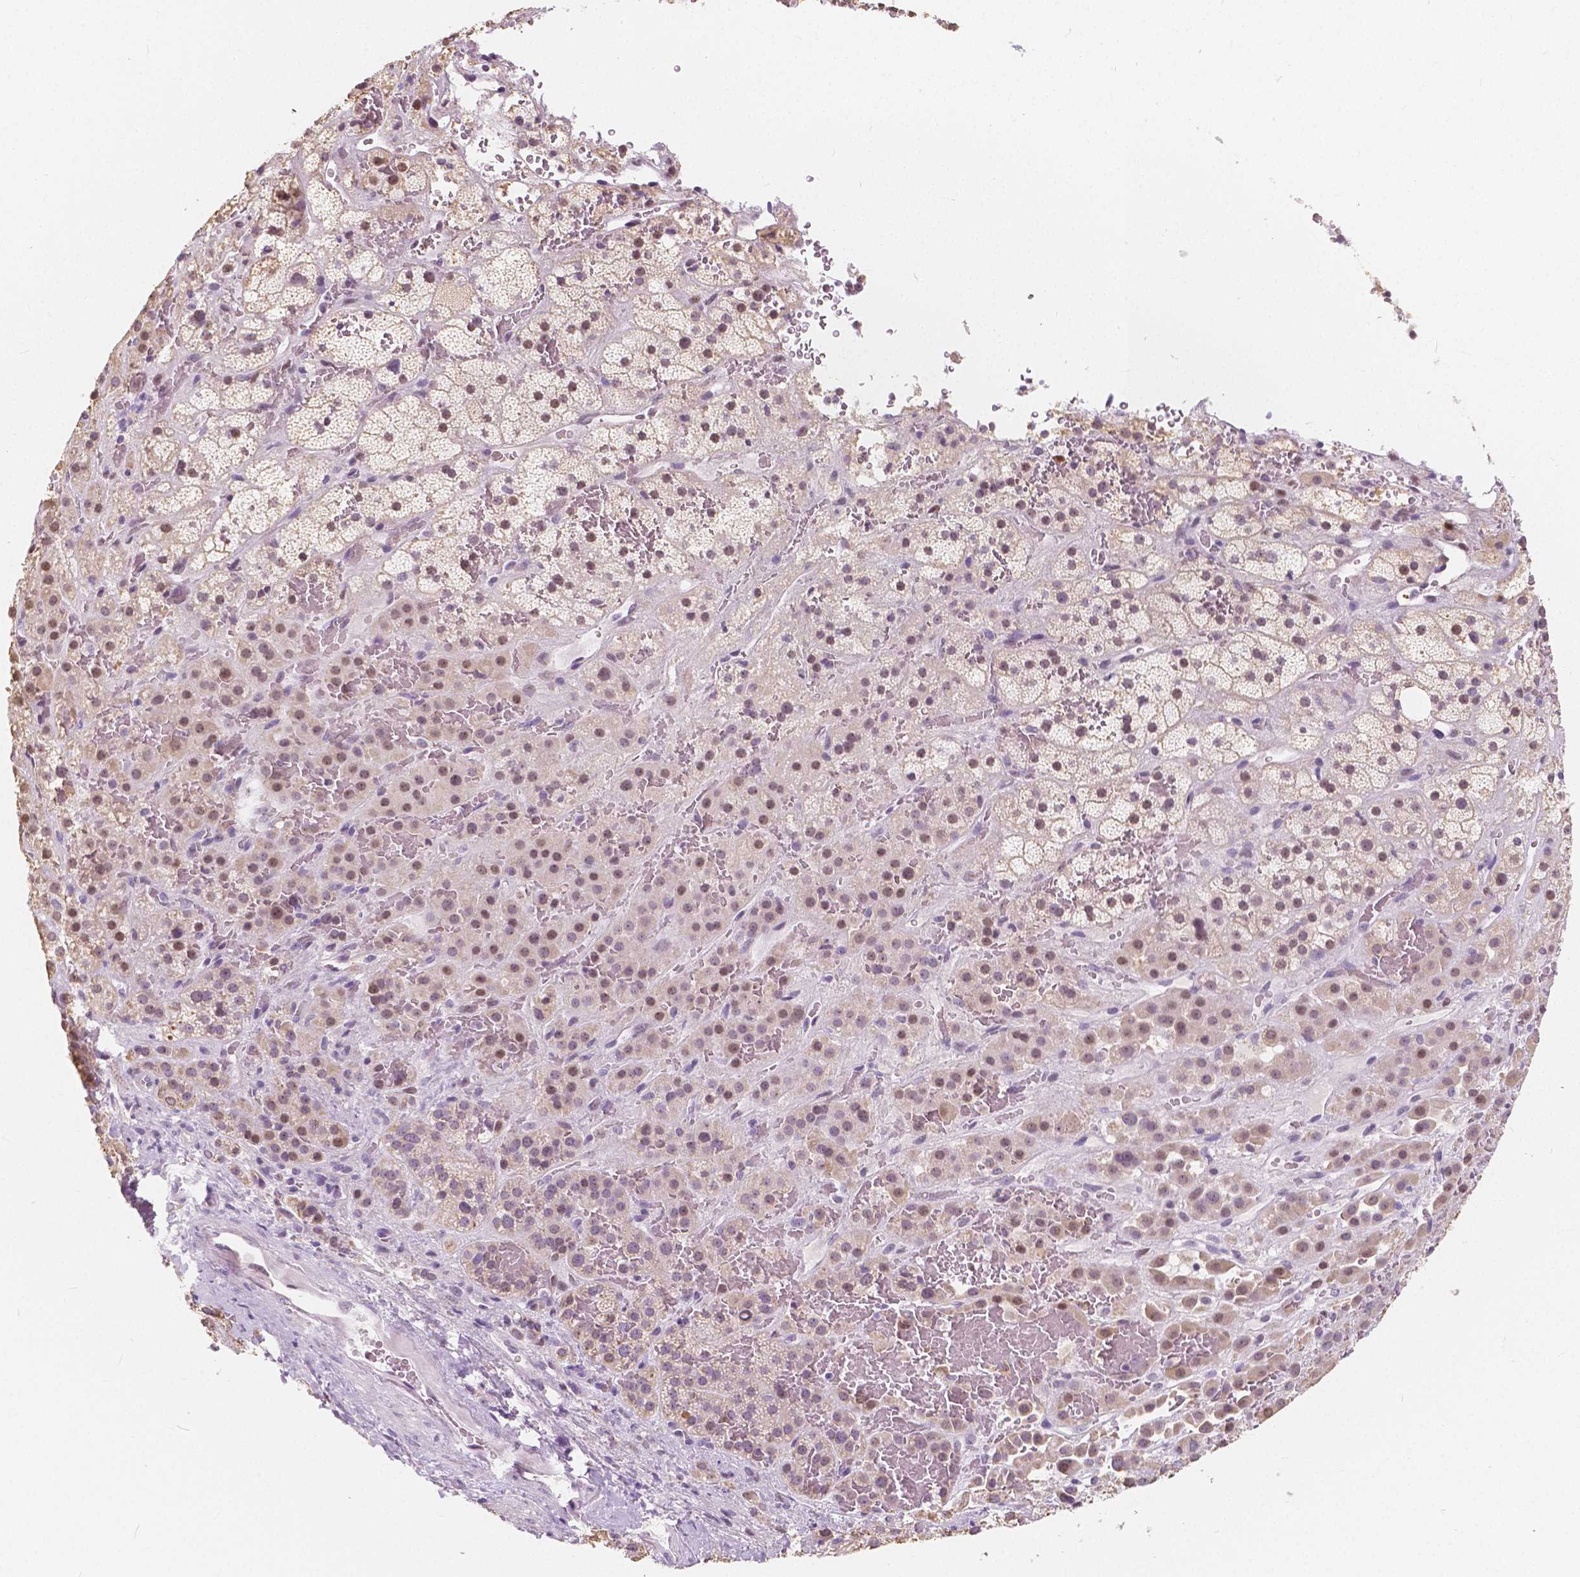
{"staining": {"intensity": "moderate", "quantity": "25%-75%", "location": "cytoplasmic/membranous,nuclear"}, "tissue": "adrenal gland", "cell_type": "Glandular cells", "image_type": "normal", "snomed": [{"axis": "morphology", "description": "Normal tissue, NOS"}, {"axis": "topography", "description": "Adrenal gland"}], "caption": "Glandular cells show medium levels of moderate cytoplasmic/membranous,nuclear positivity in approximately 25%-75% of cells in unremarkable adrenal gland. (DAB = brown stain, brightfield microscopy at high magnification).", "gene": "NOLC1", "patient": {"sex": "male", "age": 57}}